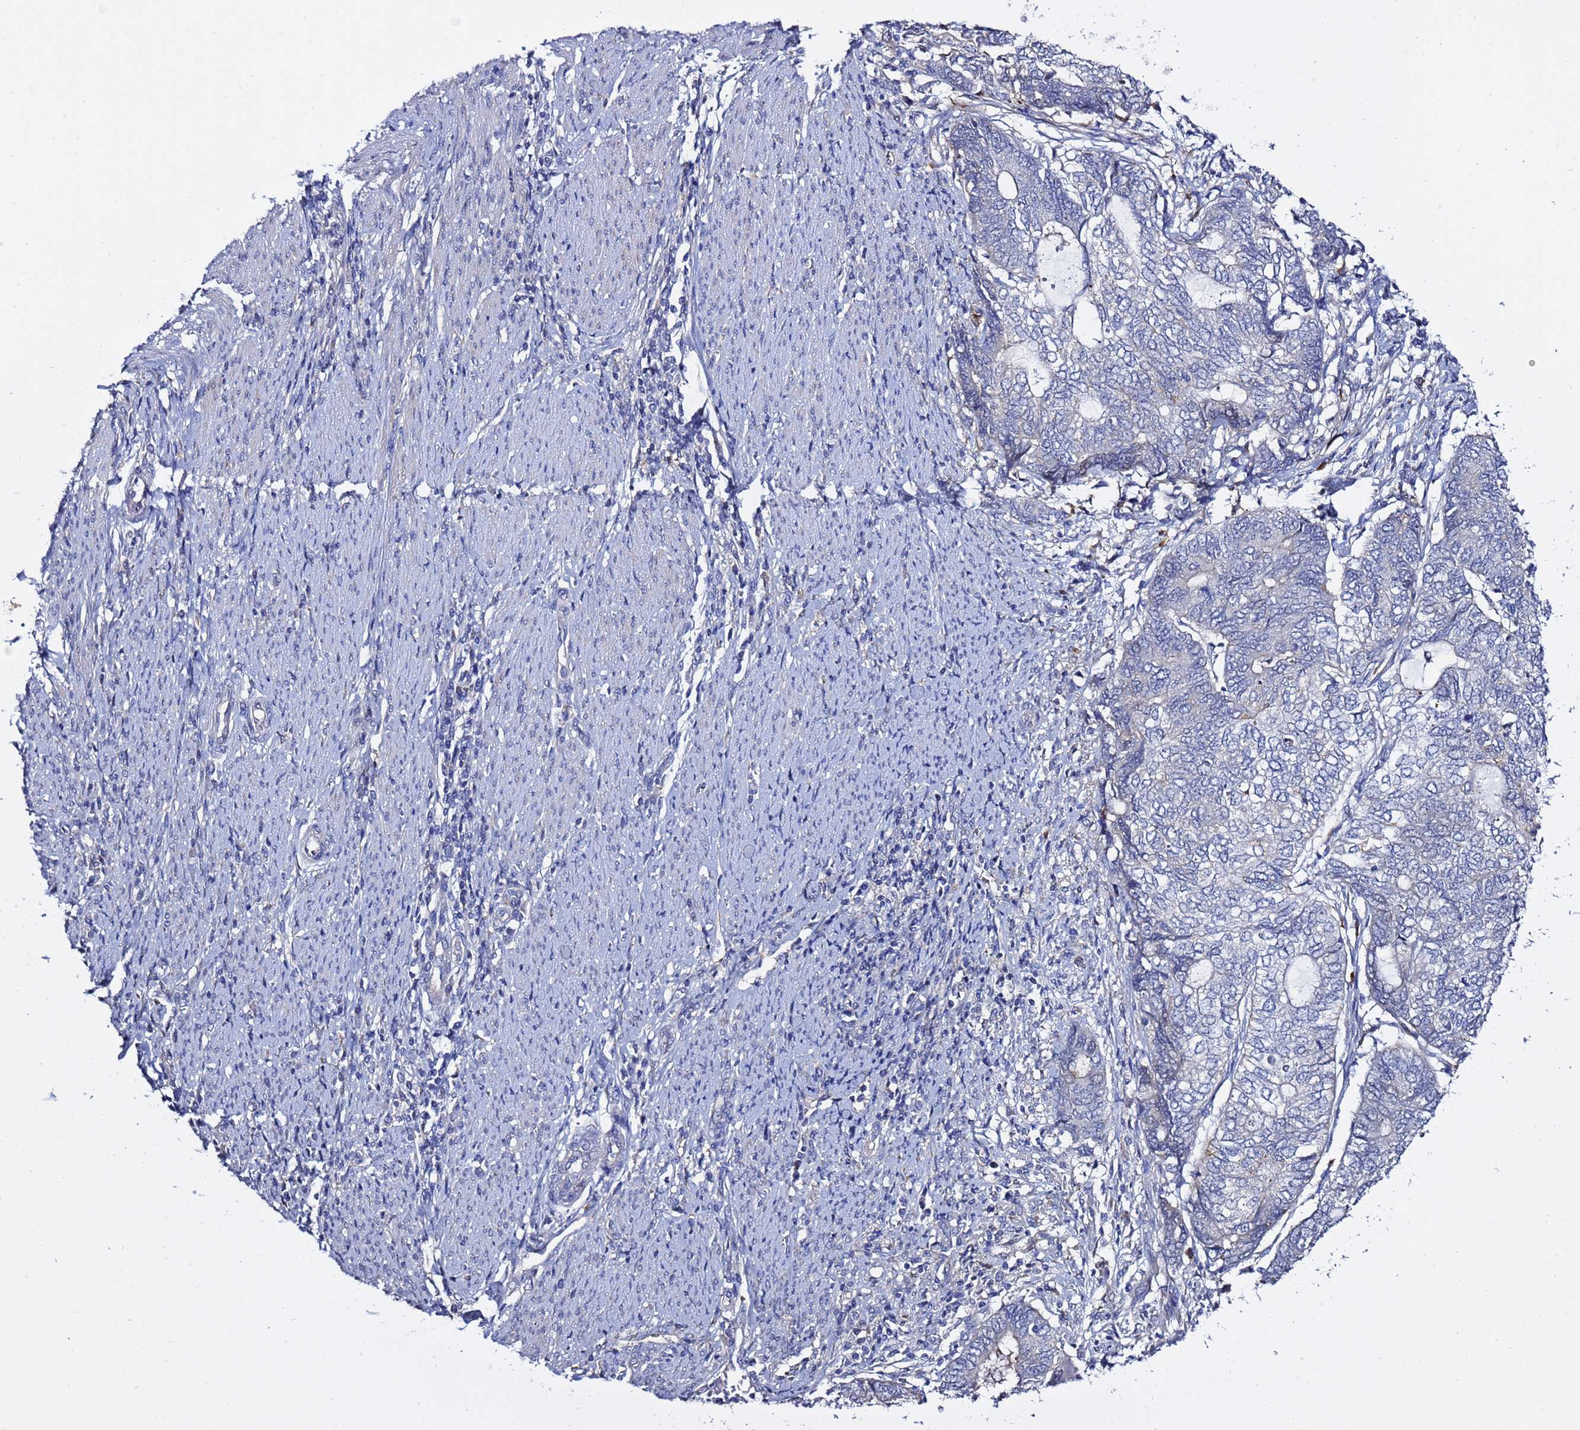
{"staining": {"intensity": "negative", "quantity": "none", "location": "none"}, "tissue": "endometrial cancer", "cell_type": "Tumor cells", "image_type": "cancer", "snomed": [{"axis": "morphology", "description": "Adenocarcinoma, NOS"}, {"axis": "topography", "description": "Uterus"}, {"axis": "topography", "description": "Endometrium"}], "caption": "High magnification brightfield microscopy of endometrial cancer stained with DAB (3,3'-diaminobenzidine) (brown) and counterstained with hematoxylin (blue): tumor cells show no significant staining.", "gene": "NAT2", "patient": {"sex": "female", "age": 70}}